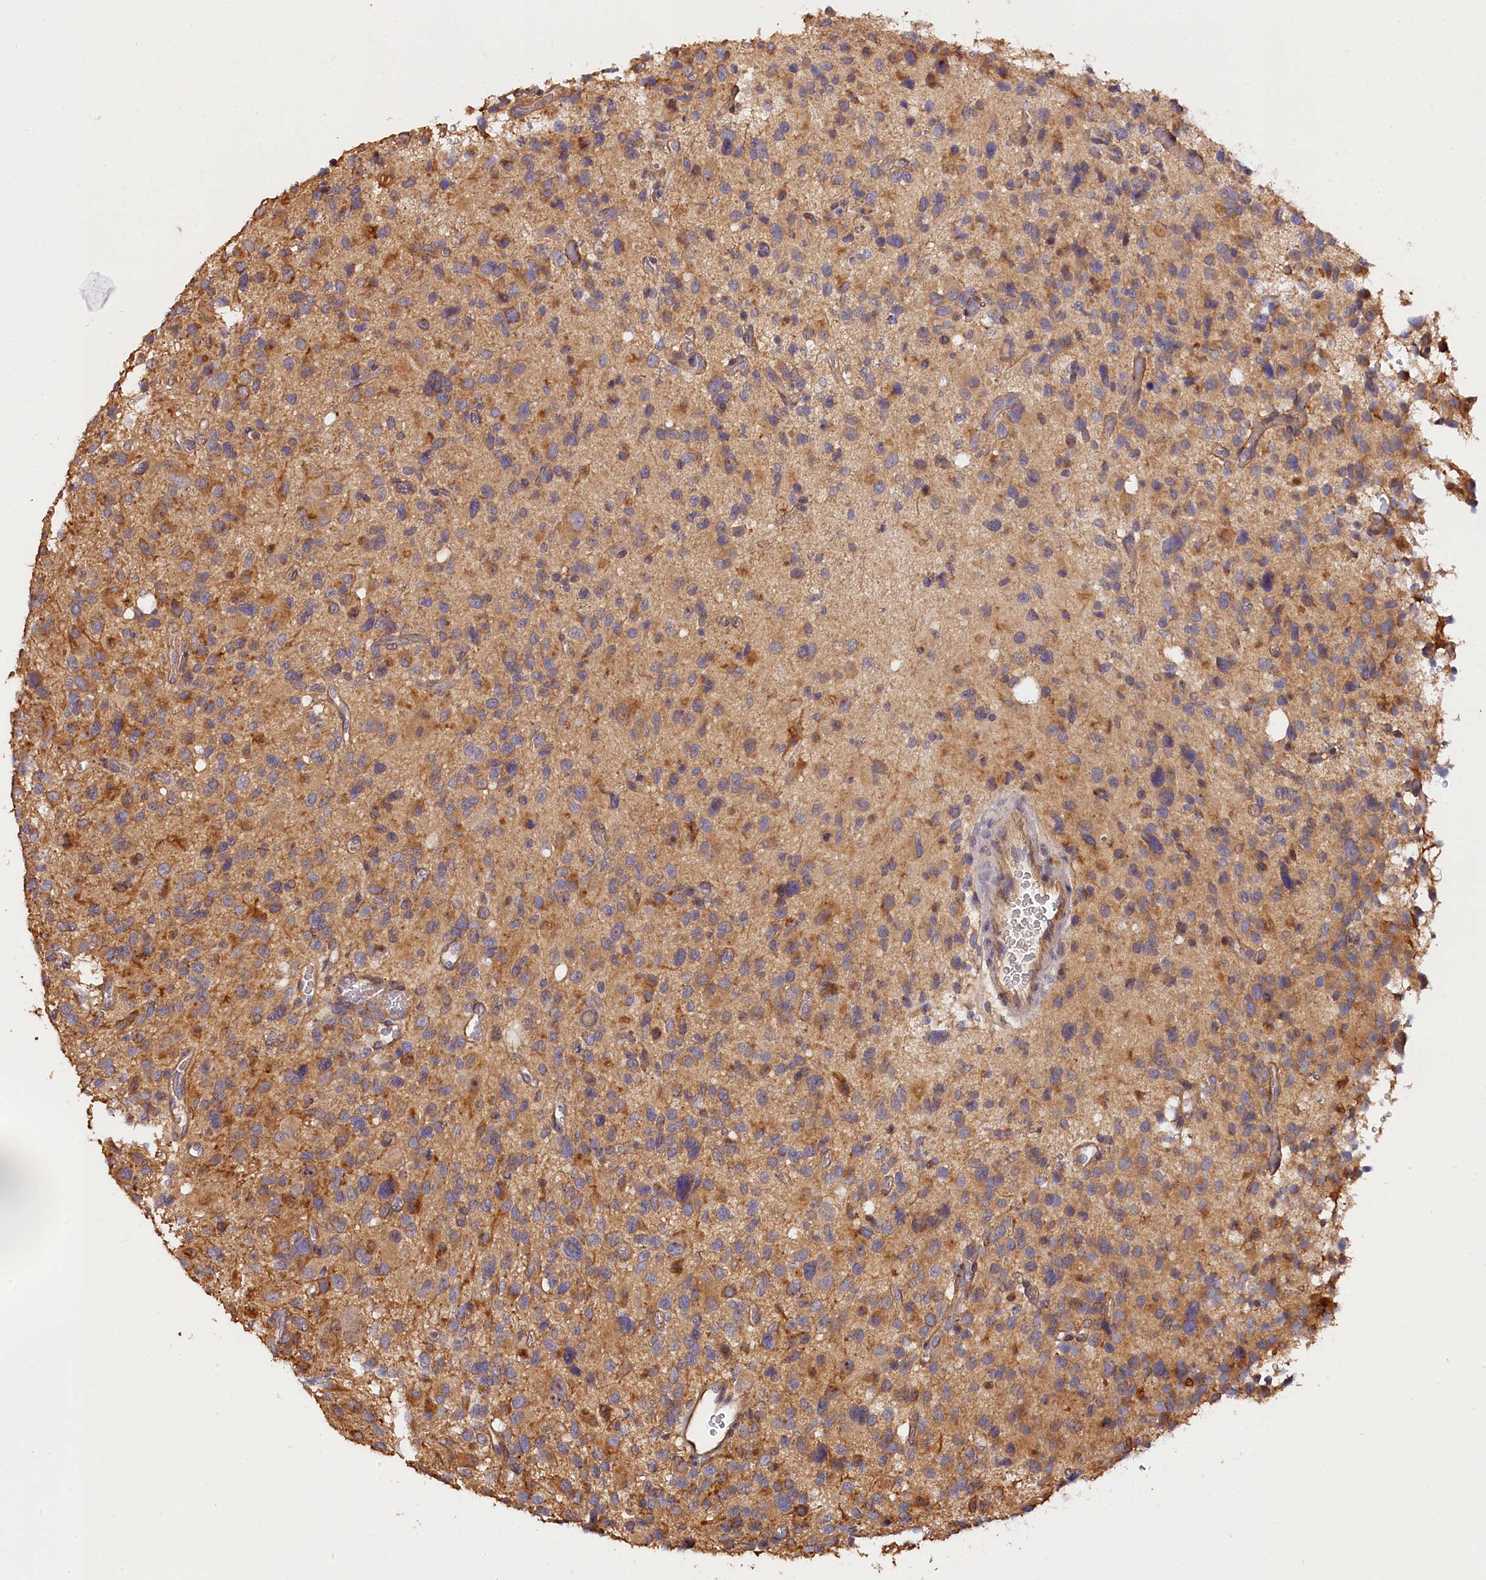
{"staining": {"intensity": "weak", "quantity": "<25%", "location": "cytoplasmic/membranous"}, "tissue": "glioma", "cell_type": "Tumor cells", "image_type": "cancer", "snomed": [{"axis": "morphology", "description": "Glioma, malignant, High grade"}, {"axis": "topography", "description": "Brain"}], "caption": "Tumor cells are negative for brown protein staining in glioma.", "gene": "KATNB1", "patient": {"sex": "male", "age": 48}}